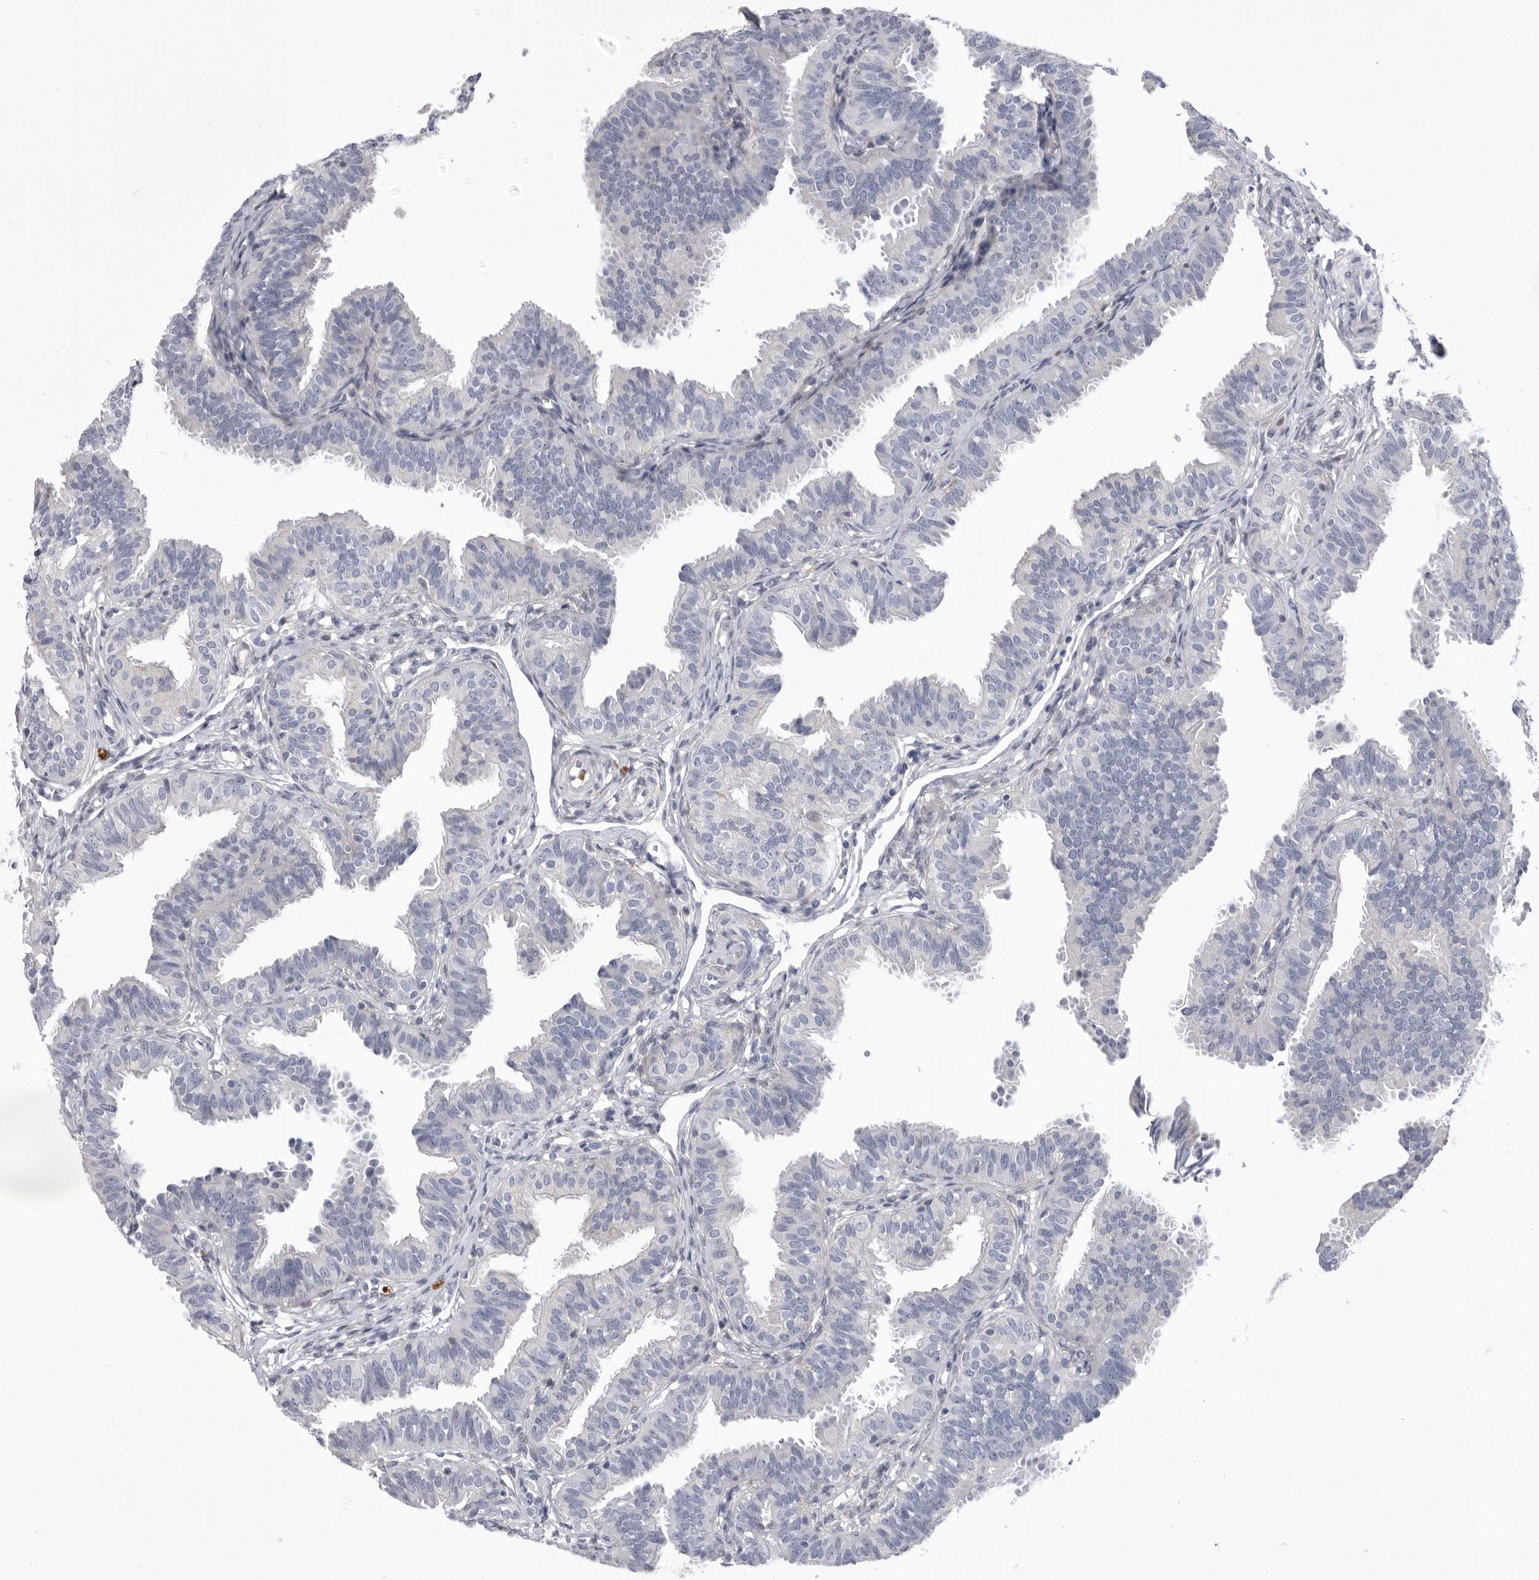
{"staining": {"intensity": "negative", "quantity": "none", "location": "none"}, "tissue": "fallopian tube", "cell_type": "Glandular cells", "image_type": "normal", "snomed": [{"axis": "morphology", "description": "Normal tissue, NOS"}, {"axis": "topography", "description": "Fallopian tube"}], "caption": "Immunohistochemistry photomicrograph of benign fallopian tube: human fallopian tube stained with DAB (3,3'-diaminobenzidine) exhibits no significant protein positivity in glandular cells.", "gene": "SIGLEC10", "patient": {"sex": "female", "age": 35}}